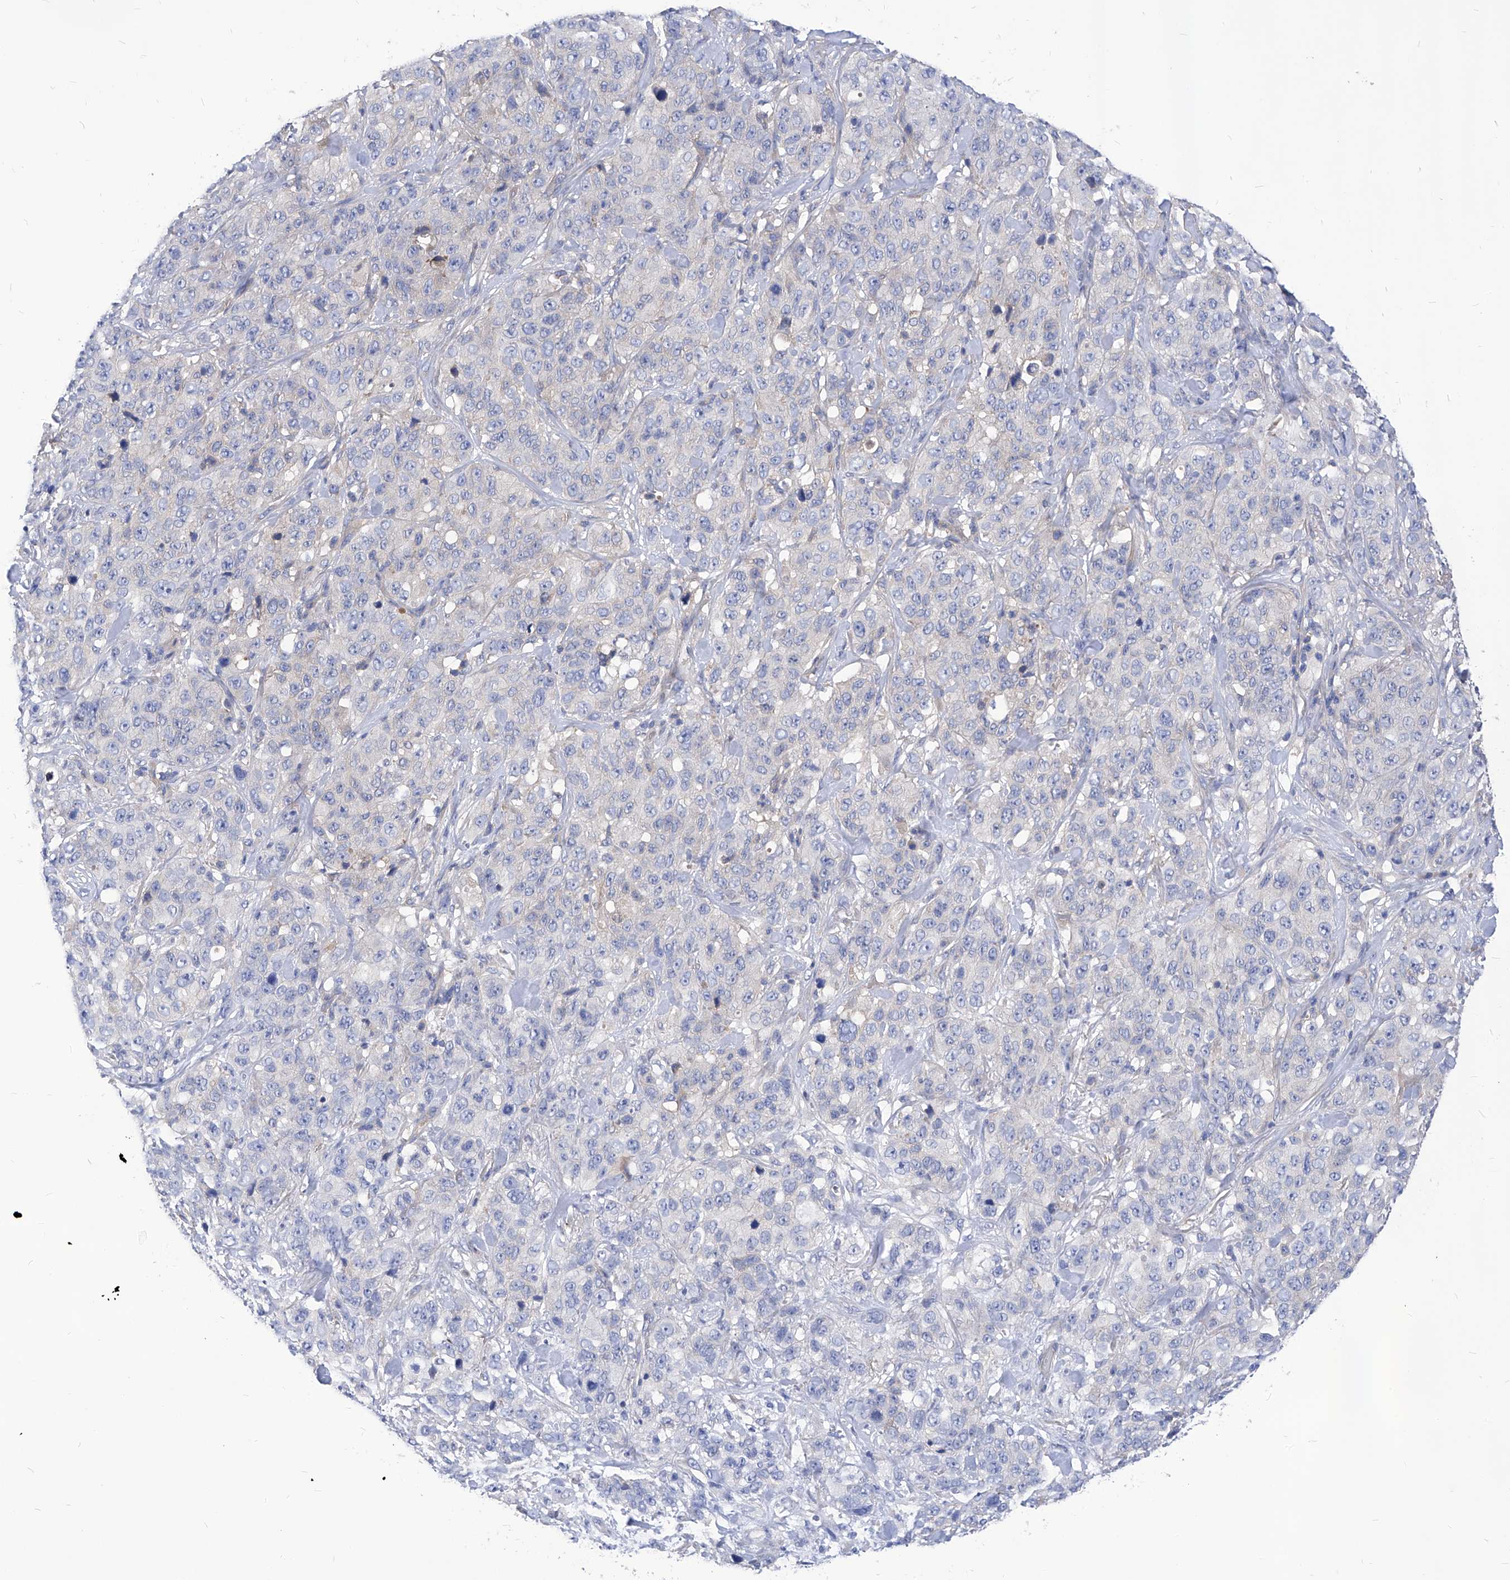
{"staining": {"intensity": "negative", "quantity": "none", "location": "none"}, "tissue": "stomach cancer", "cell_type": "Tumor cells", "image_type": "cancer", "snomed": [{"axis": "morphology", "description": "Adenocarcinoma, NOS"}, {"axis": "topography", "description": "Stomach"}], "caption": "Immunohistochemistry image of neoplastic tissue: human stomach cancer stained with DAB exhibits no significant protein expression in tumor cells.", "gene": "XPNPEP1", "patient": {"sex": "male", "age": 48}}